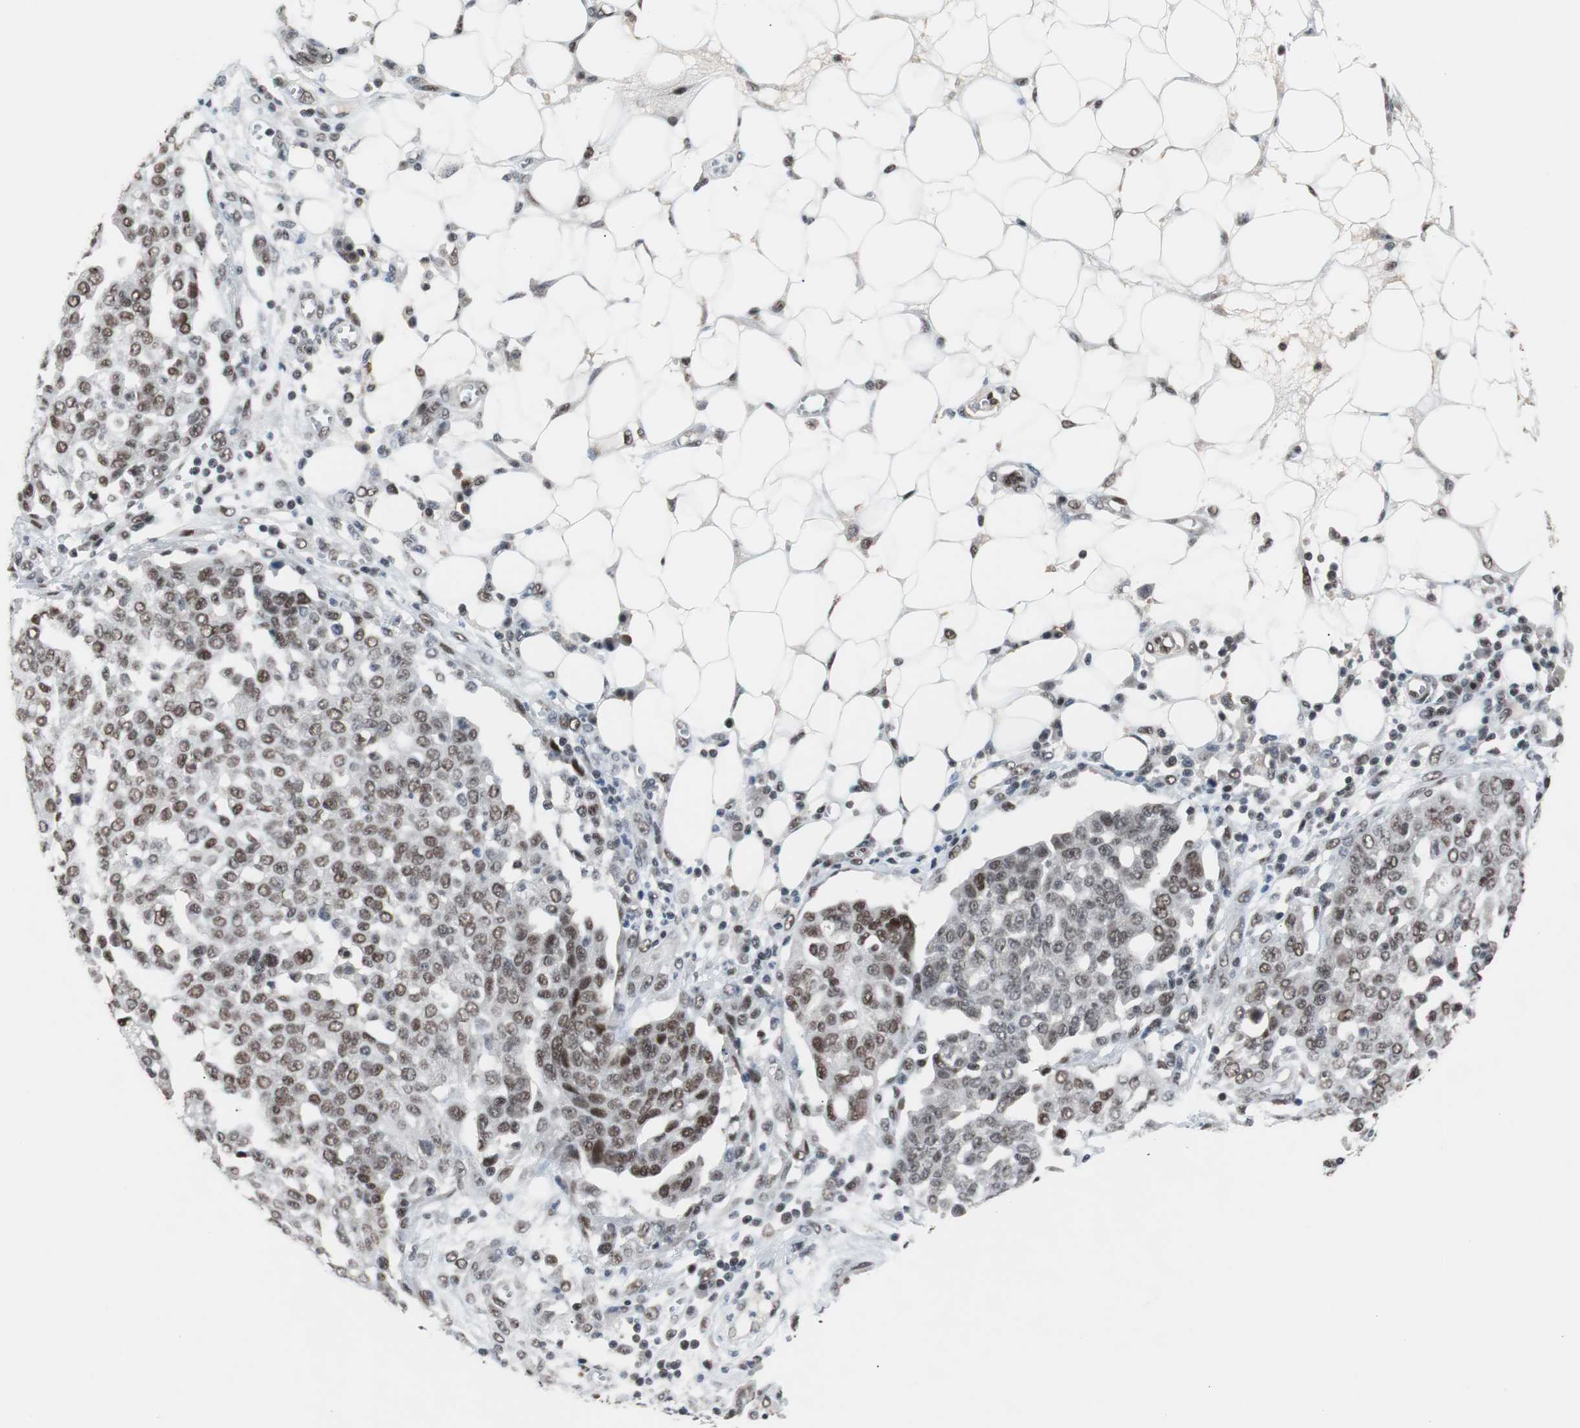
{"staining": {"intensity": "moderate", "quantity": ">75%", "location": "nuclear"}, "tissue": "ovarian cancer", "cell_type": "Tumor cells", "image_type": "cancer", "snomed": [{"axis": "morphology", "description": "Cystadenocarcinoma, serous, NOS"}, {"axis": "topography", "description": "Soft tissue"}, {"axis": "topography", "description": "Ovary"}], "caption": "Tumor cells reveal moderate nuclear staining in approximately >75% of cells in ovarian serous cystadenocarcinoma. (brown staining indicates protein expression, while blue staining denotes nuclei).", "gene": "TAF7", "patient": {"sex": "female", "age": 57}}